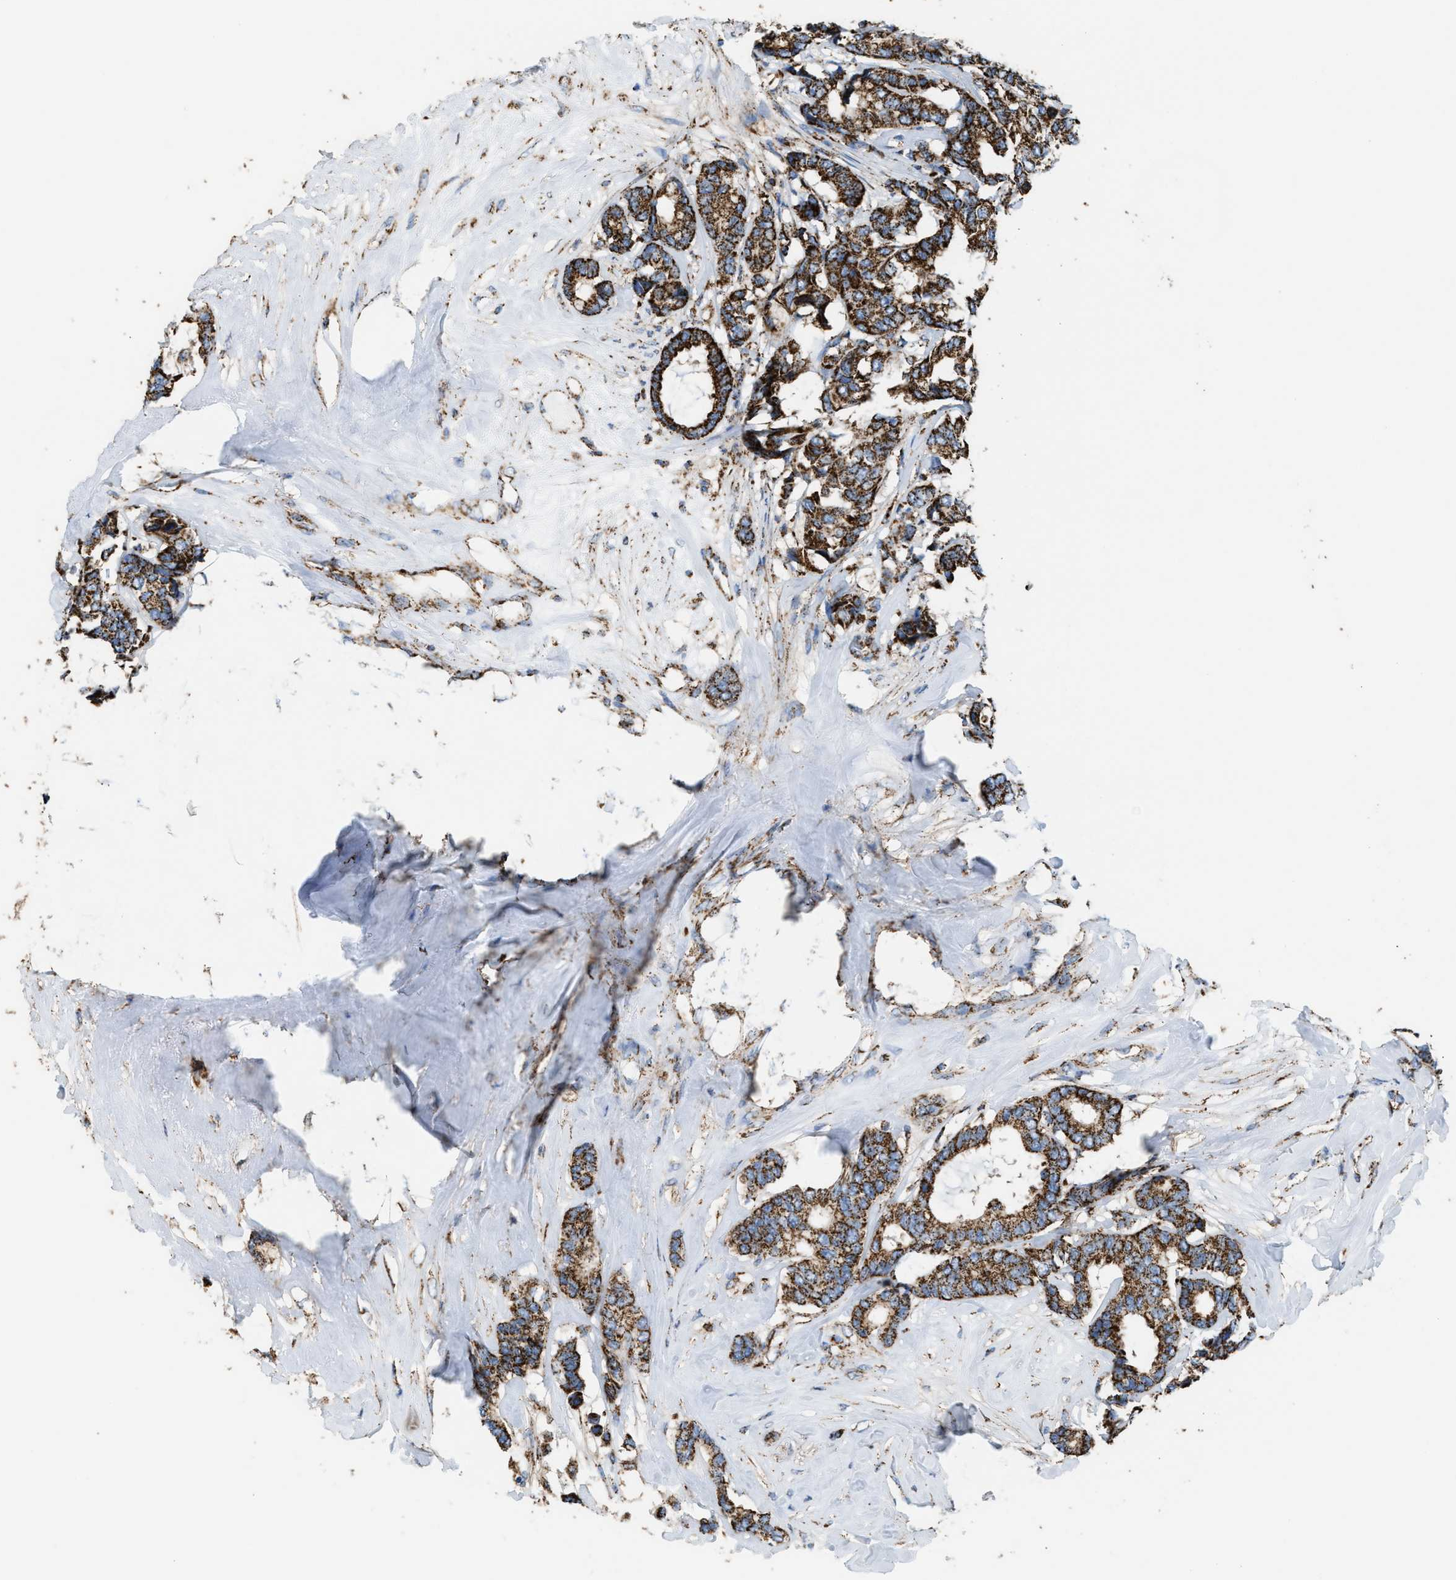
{"staining": {"intensity": "strong", "quantity": ">75%", "location": "cytoplasmic/membranous"}, "tissue": "breast cancer", "cell_type": "Tumor cells", "image_type": "cancer", "snomed": [{"axis": "morphology", "description": "Duct carcinoma"}, {"axis": "topography", "description": "Breast"}], "caption": "Human breast invasive ductal carcinoma stained for a protein (brown) shows strong cytoplasmic/membranous positive positivity in about >75% of tumor cells.", "gene": "ECHS1", "patient": {"sex": "female", "age": 87}}